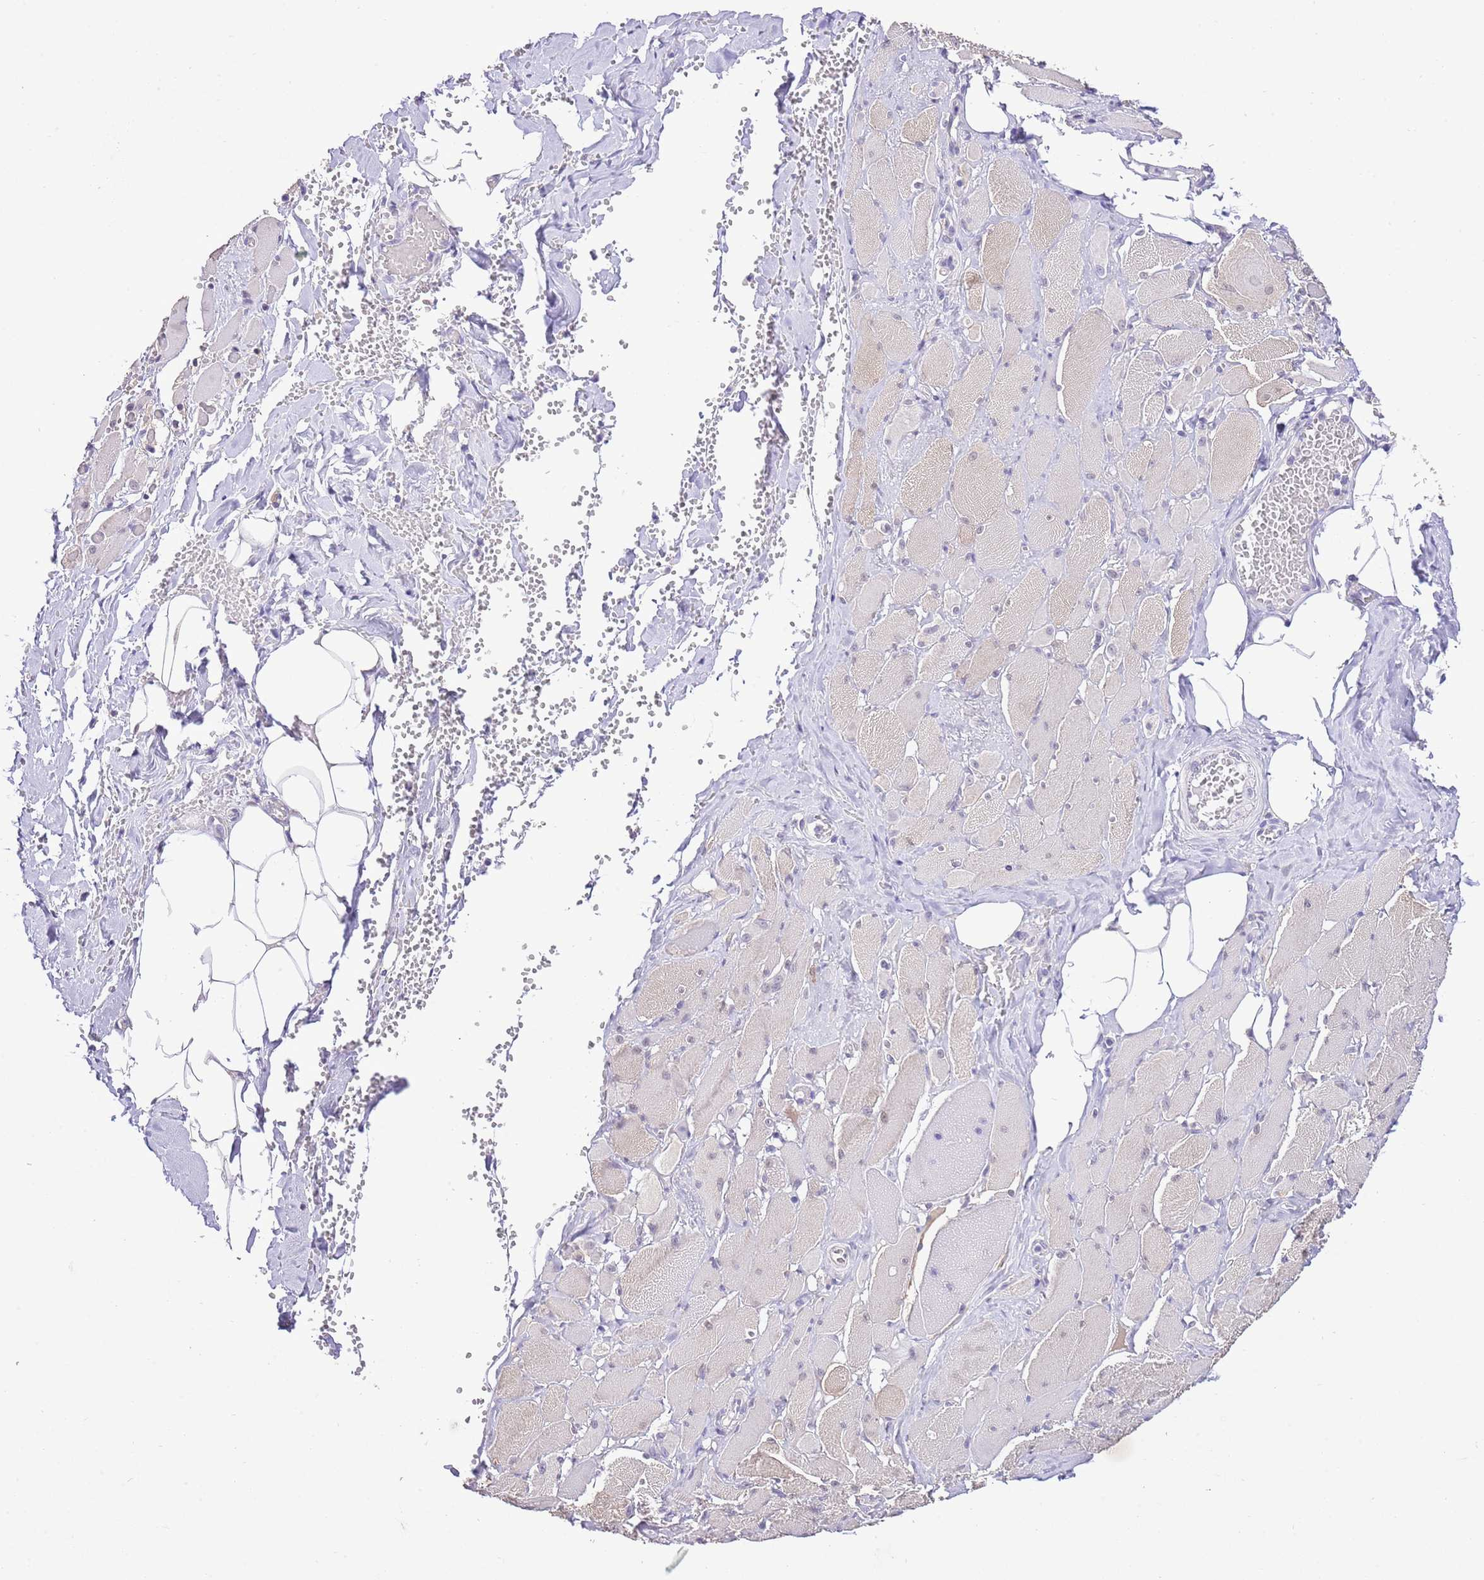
{"staining": {"intensity": "weak", "quantity": "25%-75%", "location": "cytoplasmic/membranous,nuclear"}, "tissue": "skeletal muscle", "cell_type": "Myocytes", "image_type": "normal", "snomed": [{"axis": "morphology", "description": "Normal tissue, NOS"}, {"axis": "morphology", "description": "Basal cell carcinoma"}, {"axis": "topography", "description": "Skeletal muscle"}], "caption": "IHC photomicrograph of unremarkable skeletal muscle: human skeletal muscle stained using immunohistochemistry (IHC) shows low levels of weak protein expression localized specifically in the cytoplasmic/membranous,nuclear of myocytes, appearing as a cytoplasmic/membranous,nuclear brown color.", "gene": "IZUMO4", "patient": {"sex": "female", "age": 64}}